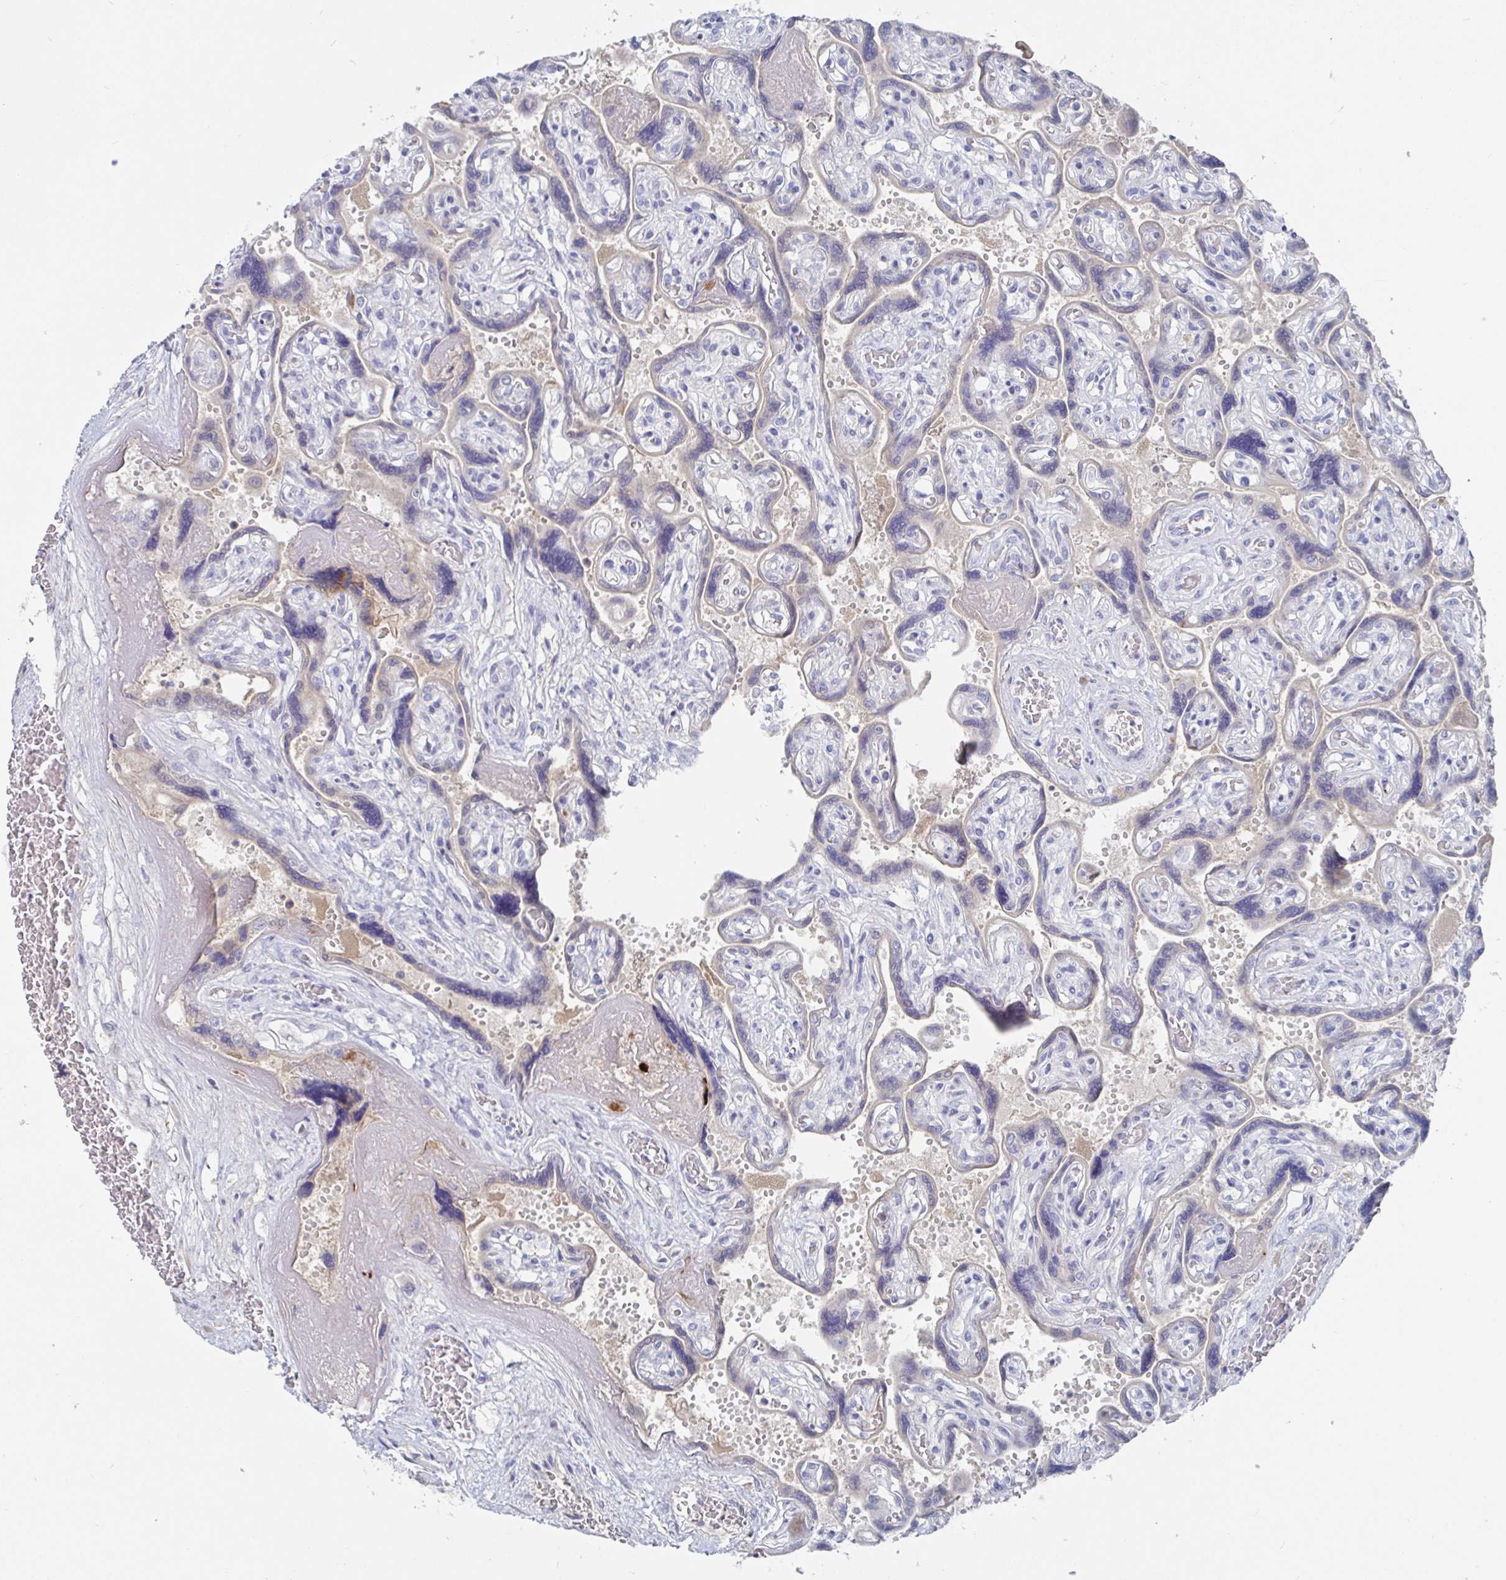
{"staining": {"intensity": "negative", "quantity": "none", "location": "none"}, "tissue": "placenta", "cell_type": "Decidual cells", "image_type": "normal", "snomed": [{"axis": "morphology", "description": "Normal tissue, NOS"}, {"axis": "topography", "description": "Placenta"}], "caption": "This image is of normal placenta stained with IHC to label a protein in brown with the nuclei are counter-stained blue. There is no expression in decidual cells.", "gene": "GPR148", "patient": {"sex": "female", "age": 32}}